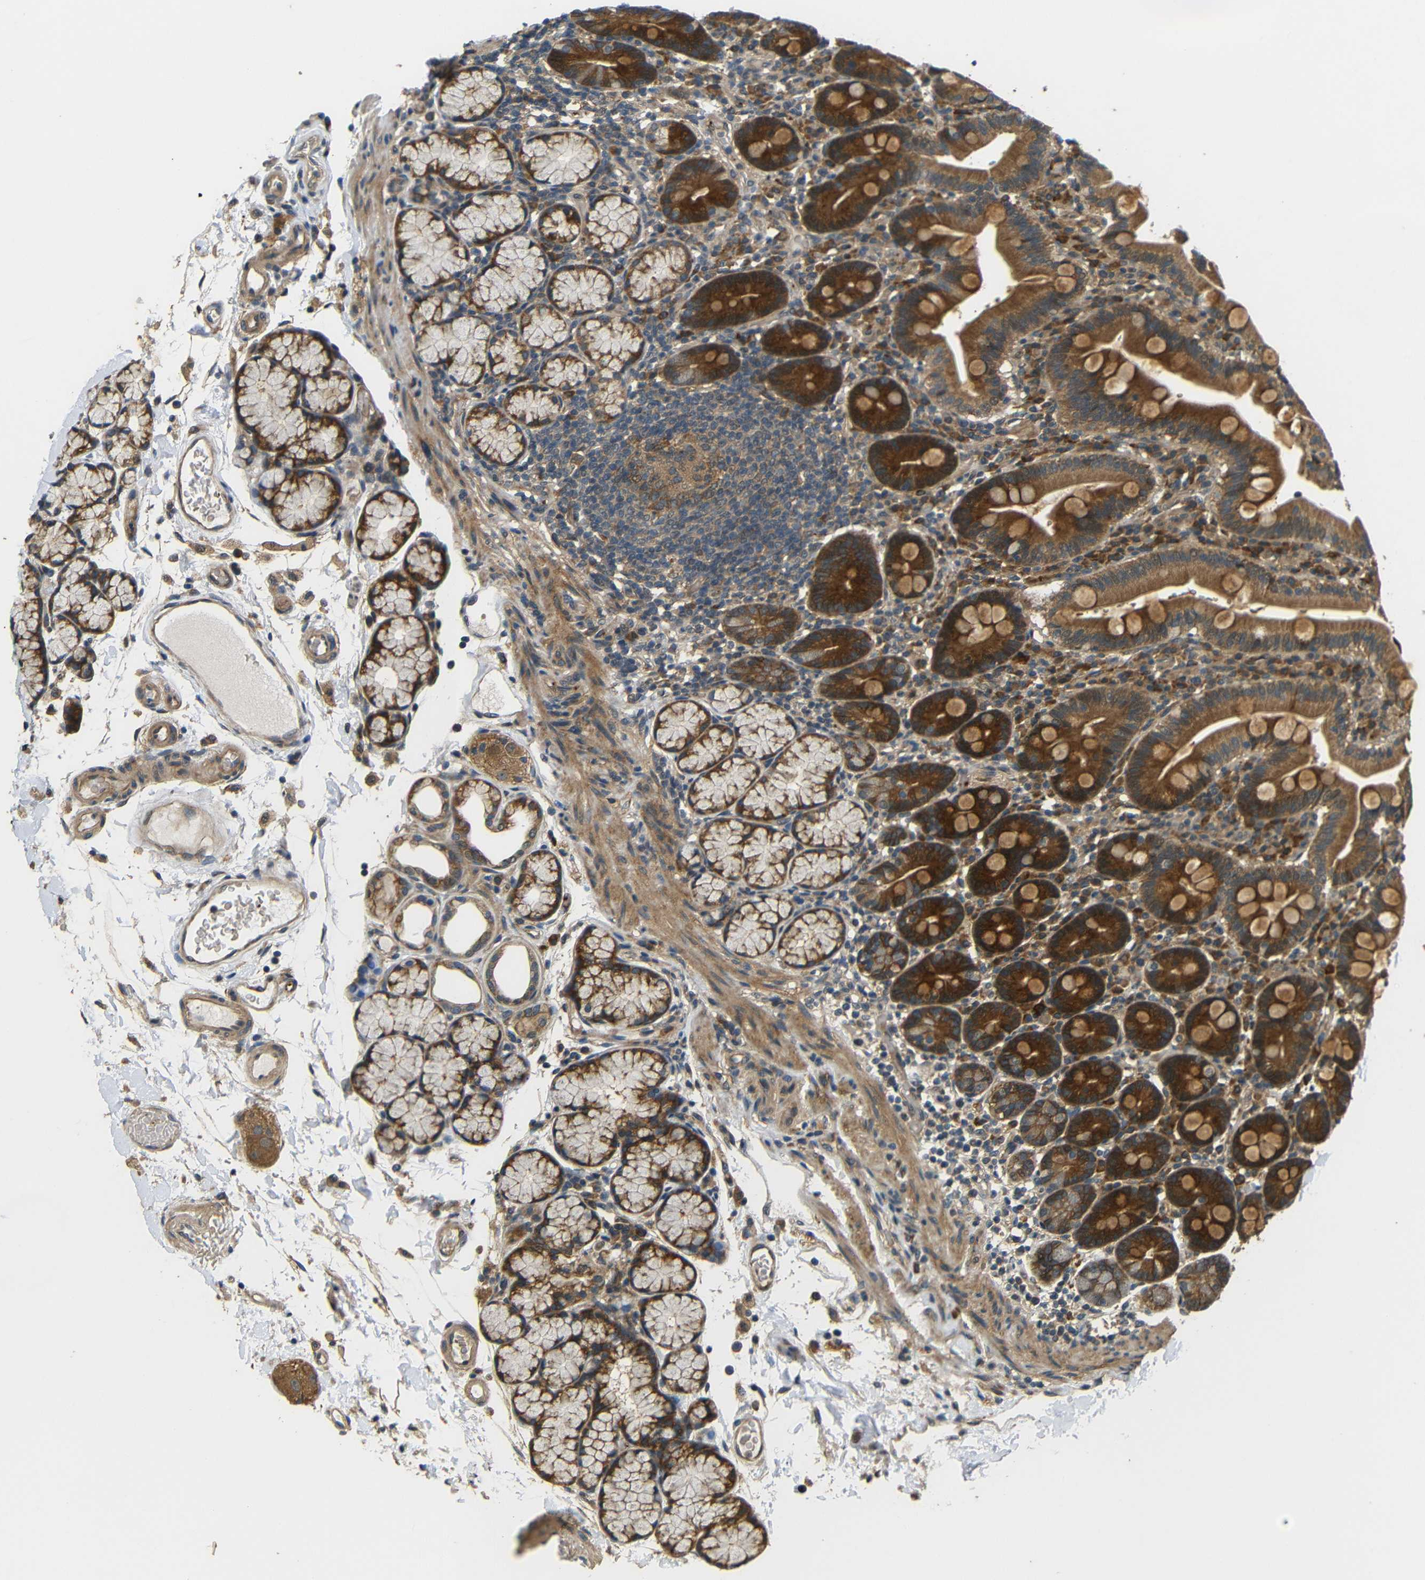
{"staining": {"intensity": "strong", "quantity": ">75%", "location": "cytoplasmic/membranous"}, "tissue": "duodenum", "cell_type": "Glandular cells", "image_type": "normal", "snomed": [{"axis": "morphology", "description": "Normal tissue, NOS"}, {"axis": "topography", "description": "Small intestine, NOS"}], "caption": "High-magnification brightfield microscopy of benign duodenum stained with DAB (3,3'-diaminobenzidine) (brown) and counterstained with hematoxylin (blue). glandular cells exhibit strong cytoplasmic/membranous expression is seen in about>75% of cells. Nuclei are stained in blue.", "gene": "EPHB2", "patient": {"sex": "female", "age": 71}}